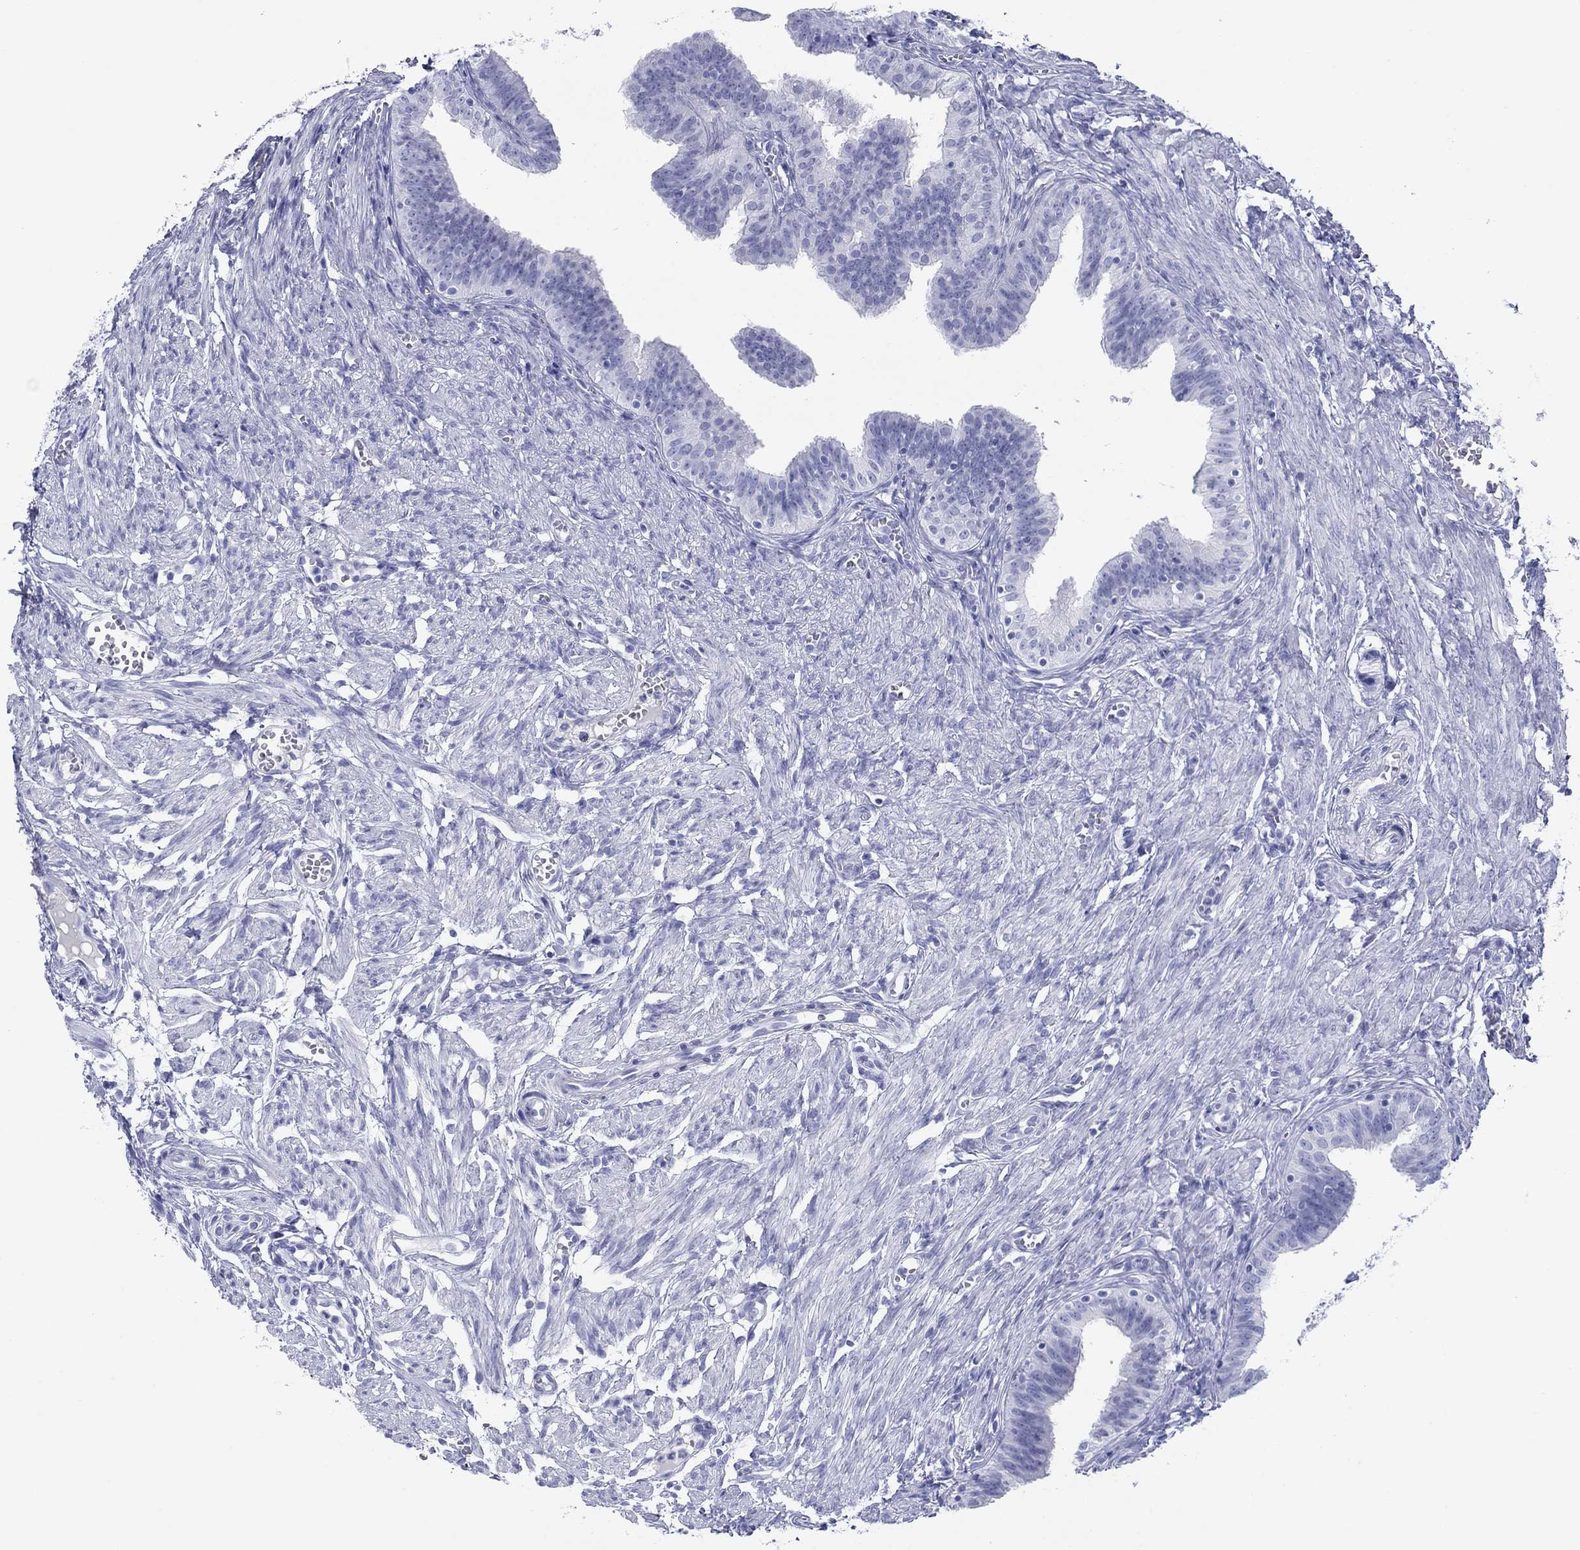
{"staining": {"intensity": "negative", "quantity": "none", "location": "none"}, "tissue": "fallopian tube", "cell_type": "Glandular cells", "image_type": "normal", "snomed": [{"axis": "morphology", "description": "Normal tissue, NOS"}, {"axis": "topography", "description": "Fallopian tube"}], "caption": "This photomicrograph is of unremarkable fallopian tube stained with IHC to label a protein in brown with the nuclei are counter-stained blue. There is no staining in glandular cells. (Brightfield microscopy of DAB IHC at high magnification).", "gene": "ATP4A", "patient": {"sex": "female", "age": 25}}